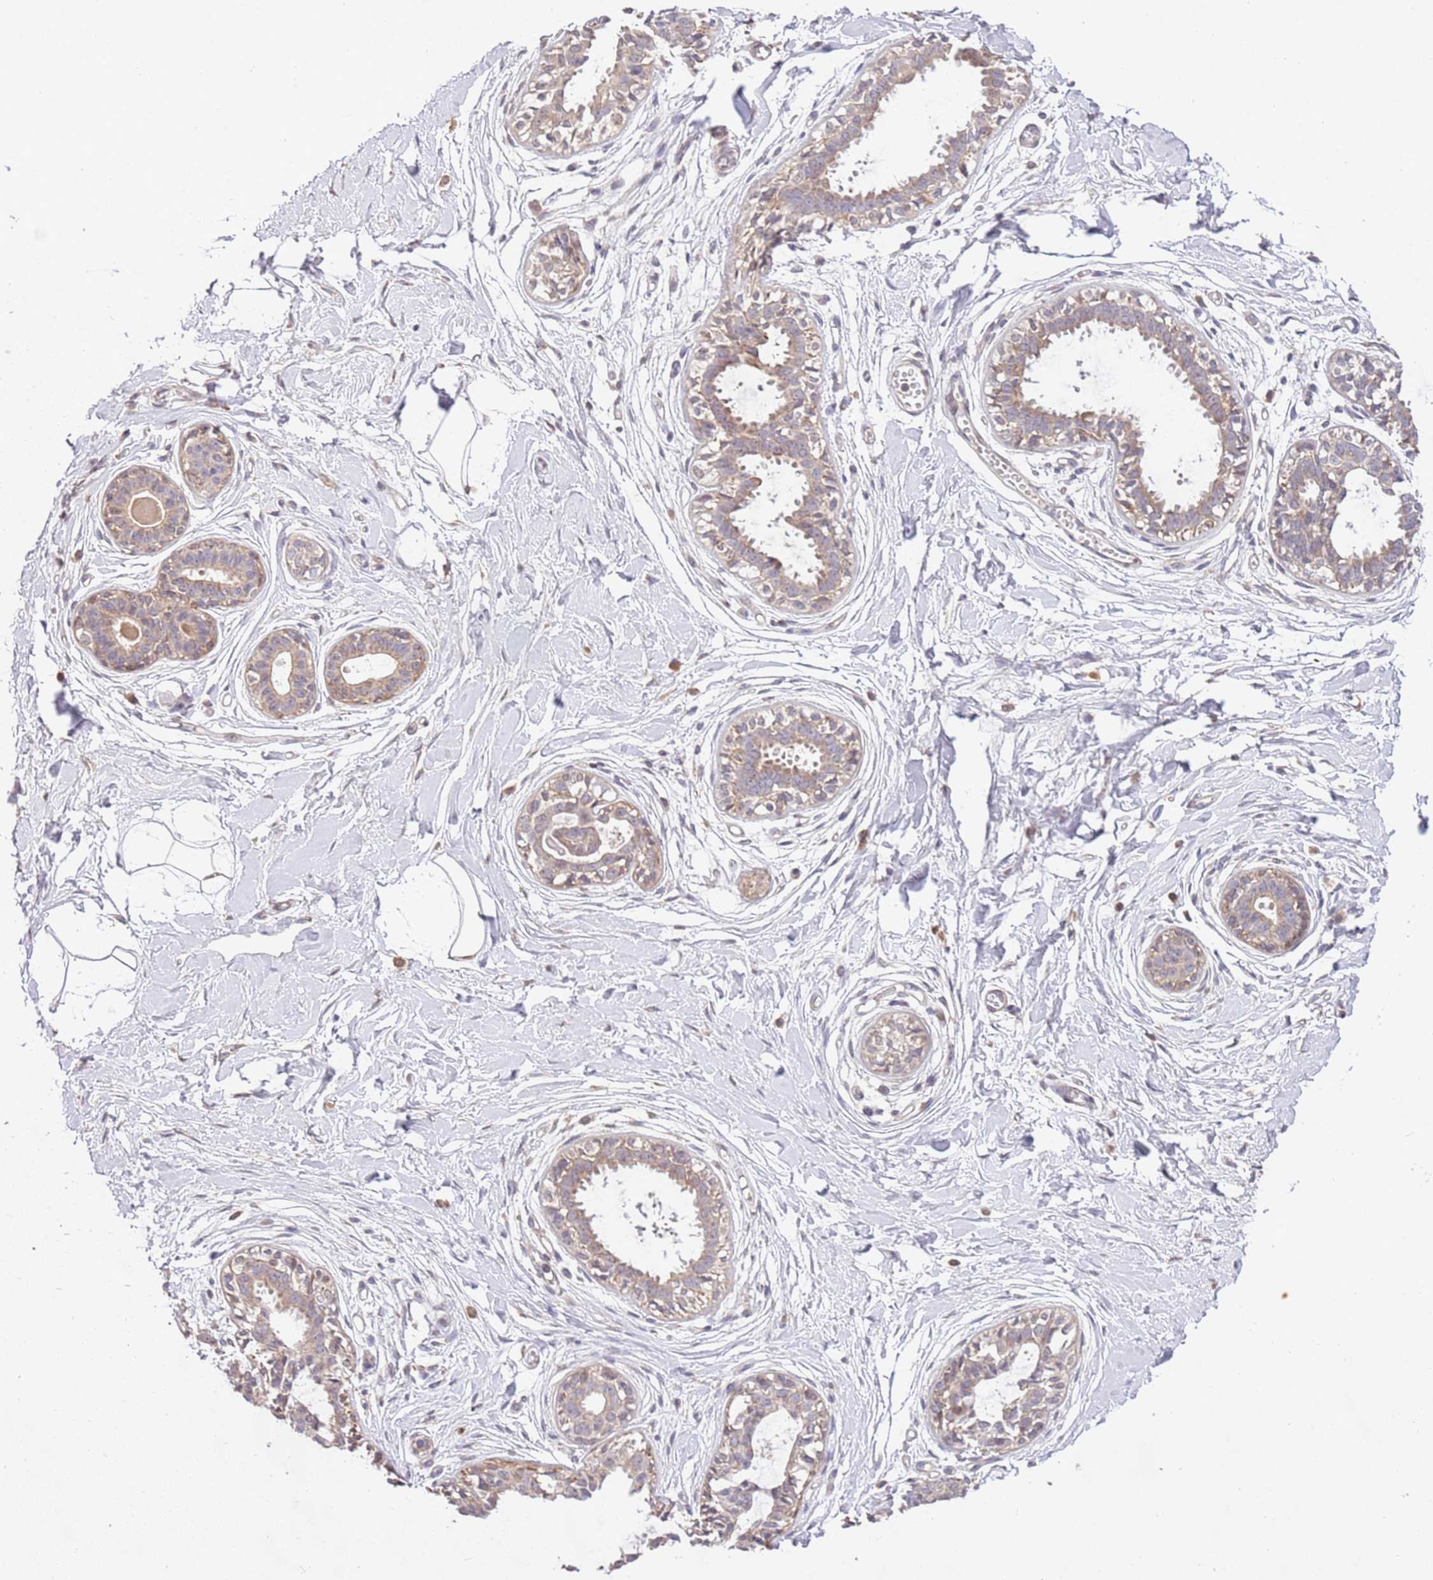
{"staining": {"intensity": "negative", "quantity": "none", "location": "none"}, "tissue": "breast", "cell_type": "Adipocytes", "image_type": "normal", "snomed": [{"axis": "morphology", "description": "Normal tissue, NOS"}, {"axis": "topography", "description": "Breast"}], "caption": "Adipocytes are negative for protein expression in unremarkable human breast.", "gene": "SLC16A4", "patient": {"sex": "female", "age": 45}}